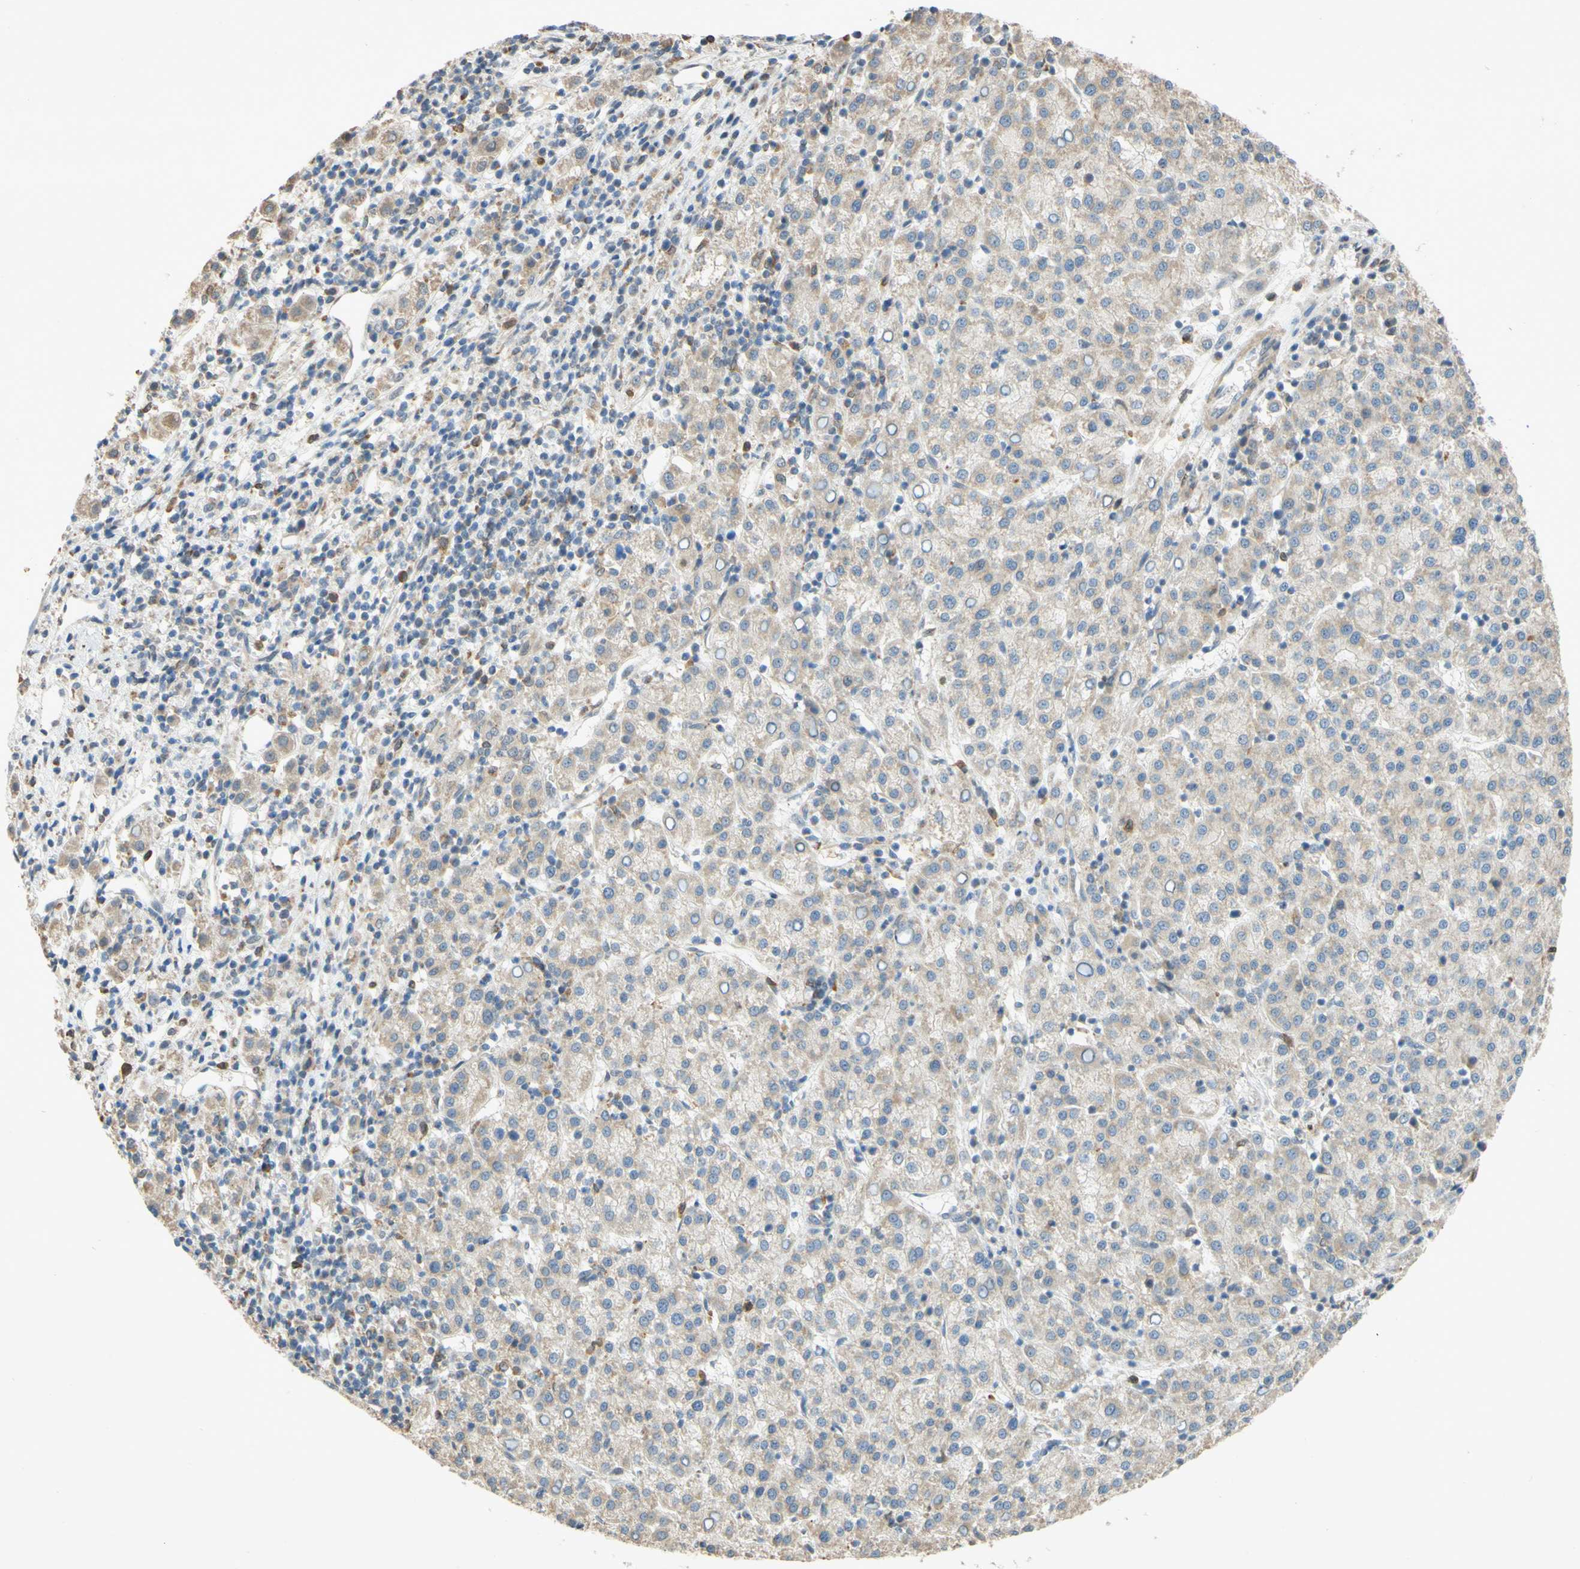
{"staining": {"intensity": "weak", "quantity": ">75%", "location": "cytoplasmic/membranous"}, "tissue": "liver cancer", "cell_type": "Tumor cells", "image_type": "cancer", "snomed": [{"axis": "morphology", "description": "Carcinoma, Hepatocellular, NOS"}, {"axis": "topography", "description": "Liver"}], "caption": "Protein staining exhibits weak cytoplasmic/membranous positivity in about >75% of tumor cells in liver hepatocellular carcinoma.", "gene": "GATA1", "patient": {"sex": "female", "age": 58}}